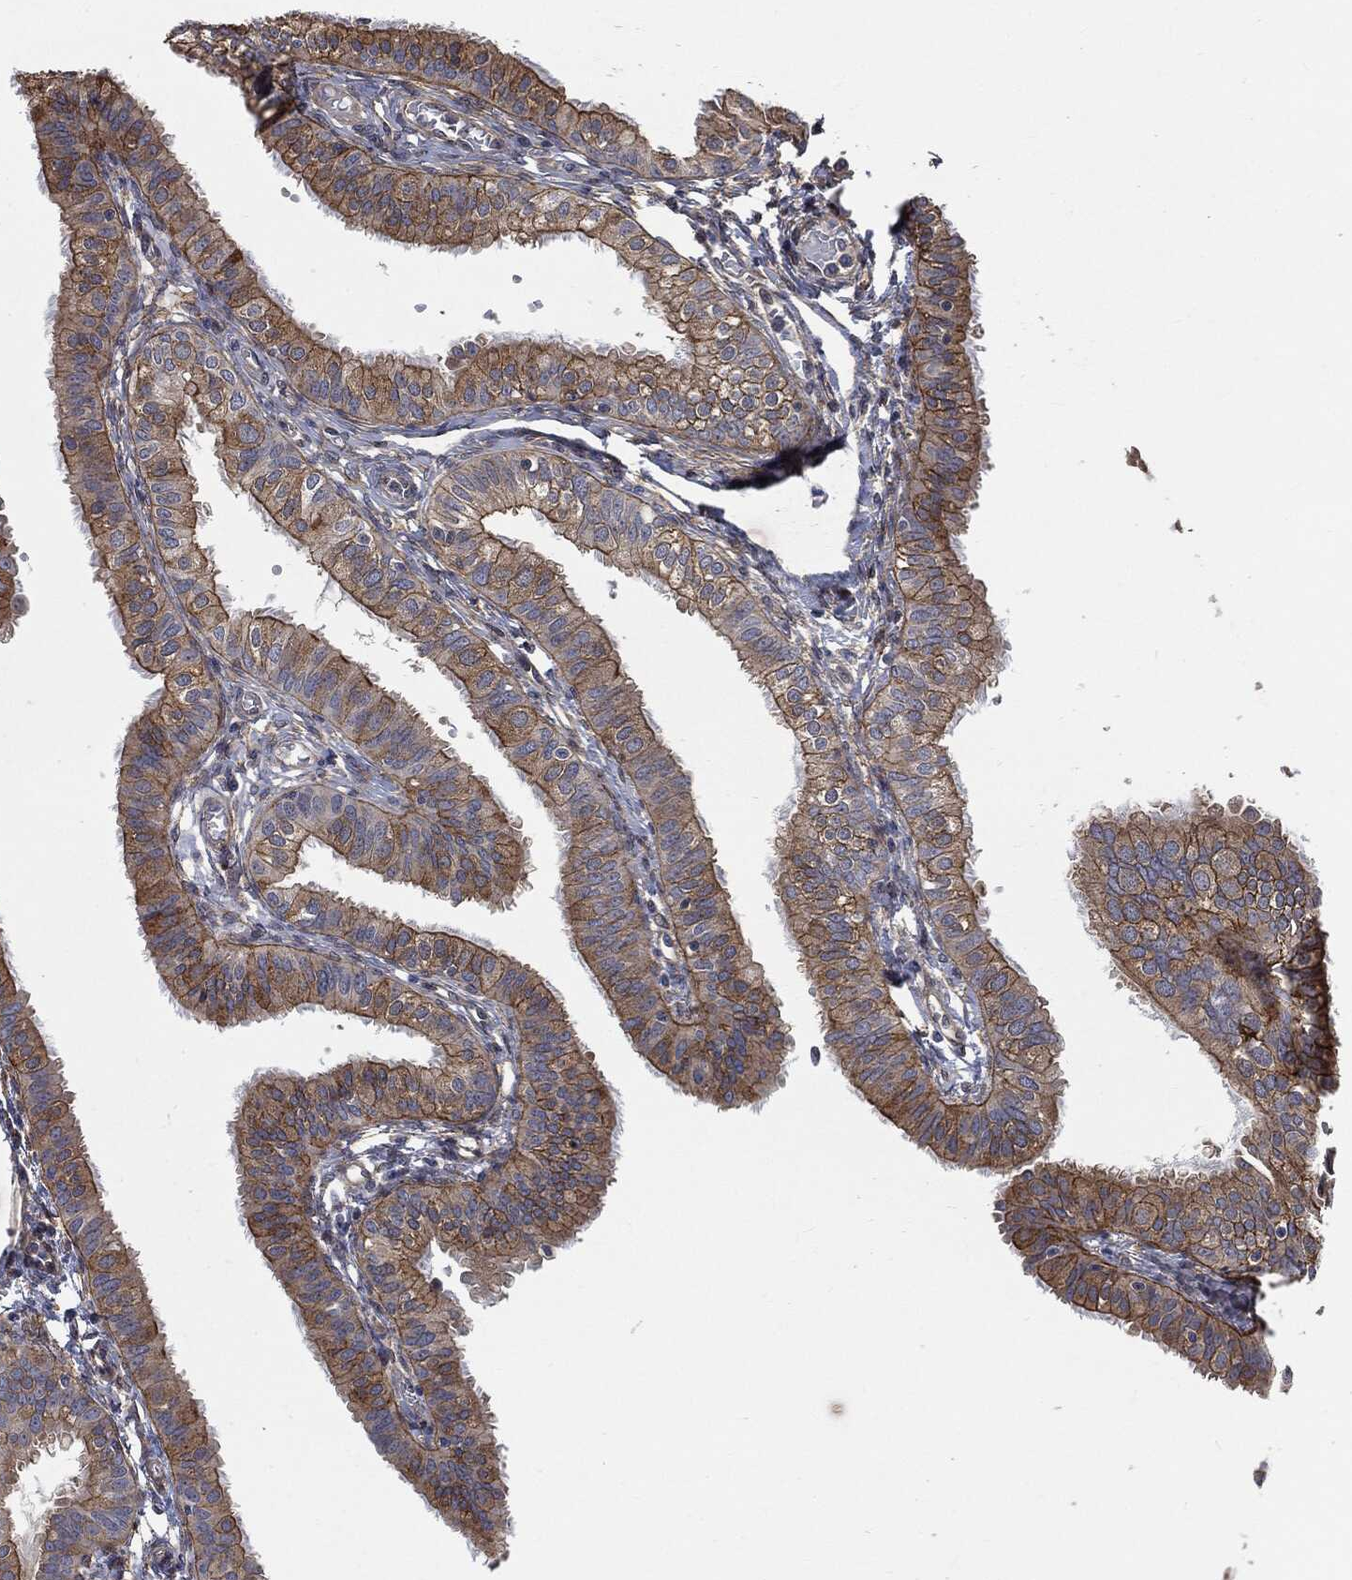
{"staining": {"intensity": "strong", "quantity": "25%-75%", "location": "cytoplasmic/membranous"}, "tissue": "fallopian tube", "cell_type": "Glandular cells", "image_type": "normal", "snomed": [{"axis": "morphology", "description": "Normal tissue, NOS"}, {"axis": "topography", "description": "Fallopian tube"}, {"axis": "topography", "description": "Ovary"}], "caption": "Protein staining of benign fallopian tube demonstrates strong cytoplasmic/membranous expression in about 25%-75% of glandular cells.", "gene": "EPS15L1", "patient": {"sex": "female", "age": 49}}